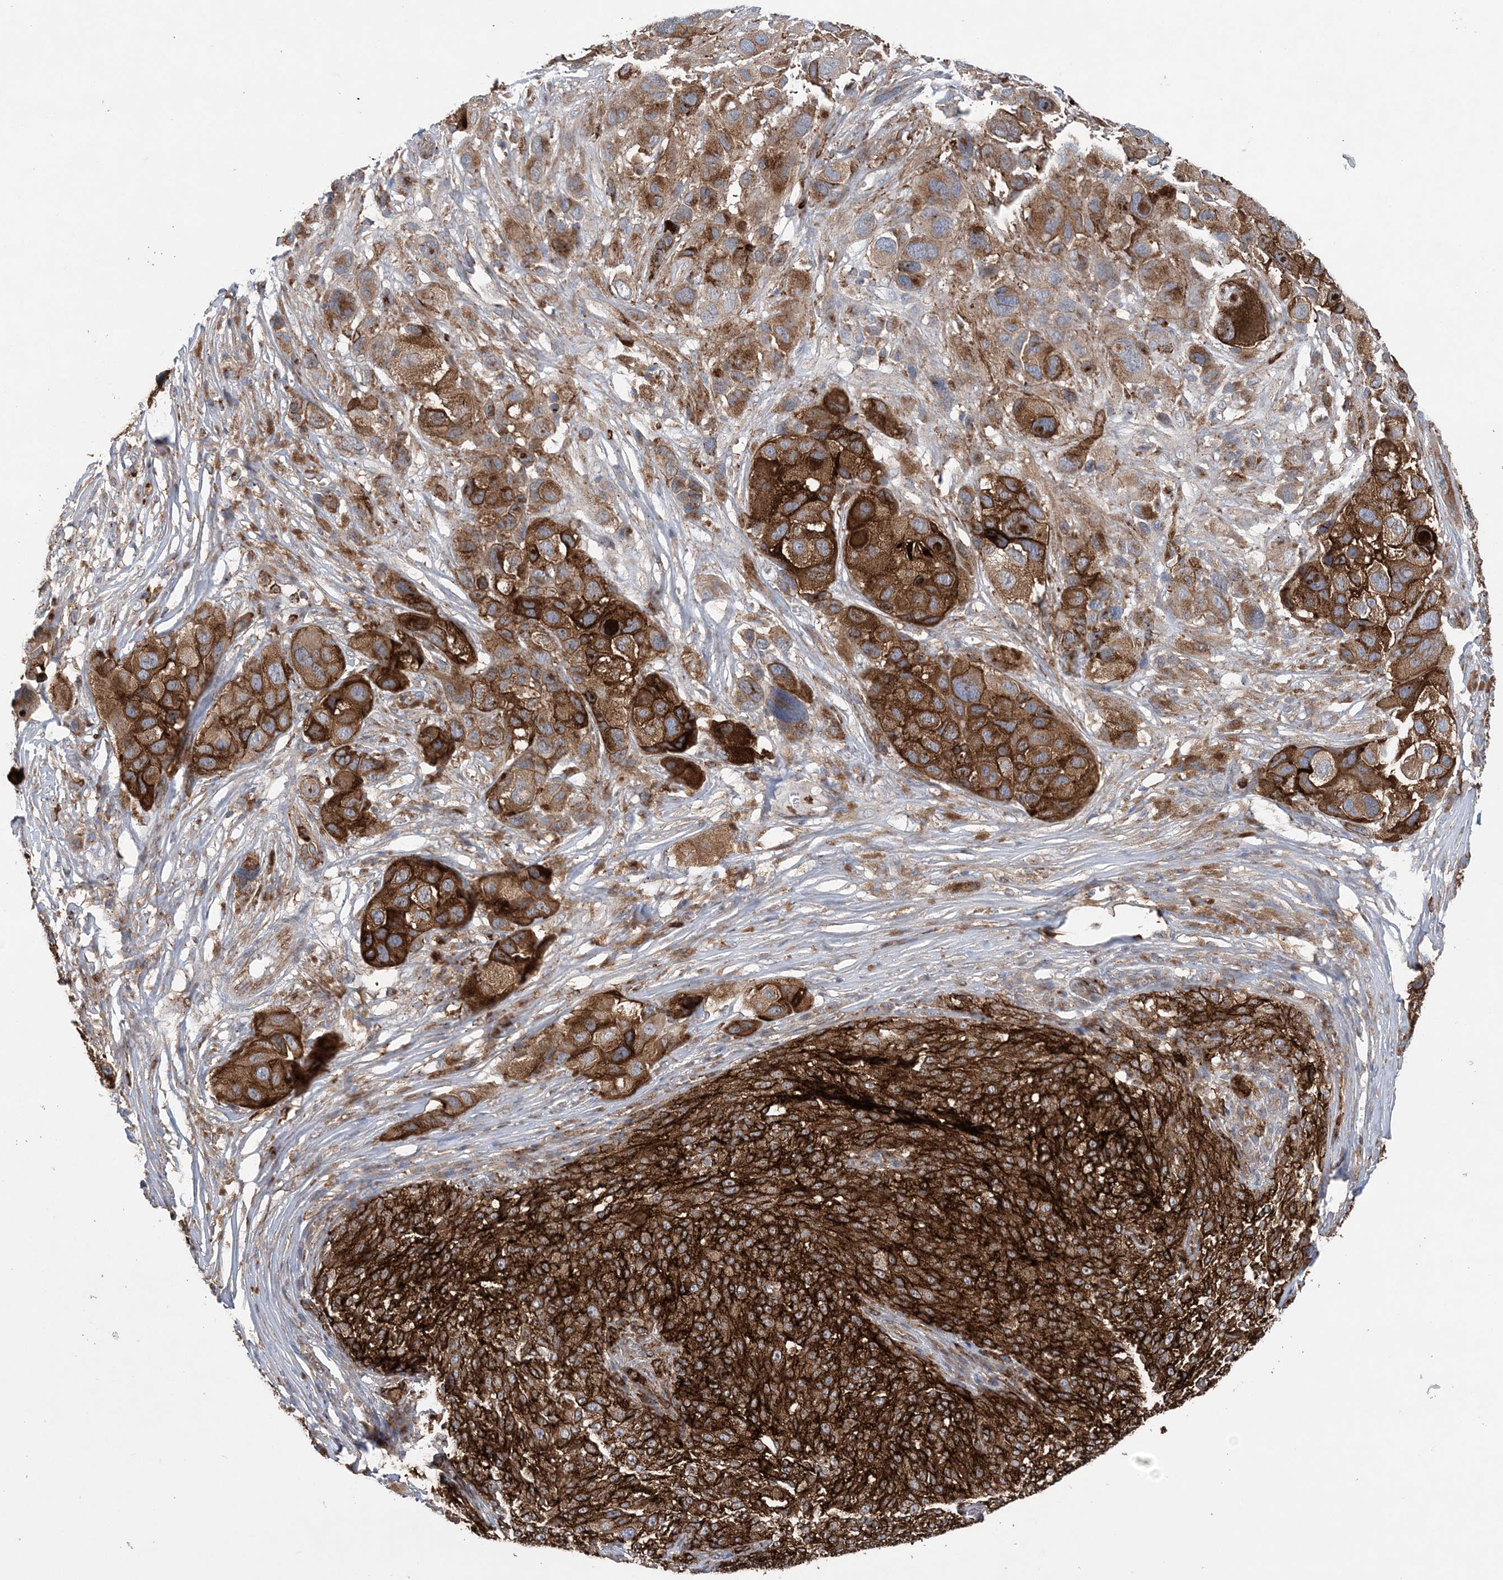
{"staining": {"intensity": "strong", "quantity": ">75%", "location": "cytoplasmic/membranous"}, "tissue": "melanoma", "cell_type": "Tumor cells", "image_type": "cancer", "snomed": [{"axis": "morphology", "description": "Malignant melanoma, NOS"}, {"axis": "topography", "description": "Skin of trunk"}], "caption": "This photomicrograph shows malignant melanoma stained with IHC to label a protein in brown. The cytoplasmic/membranous of tumor cells show strong positivity for the protein. Nuclei are counter-stained blue.", "gene": "PTTG1IP", "patient": {"sex": "male", "age": 71}}